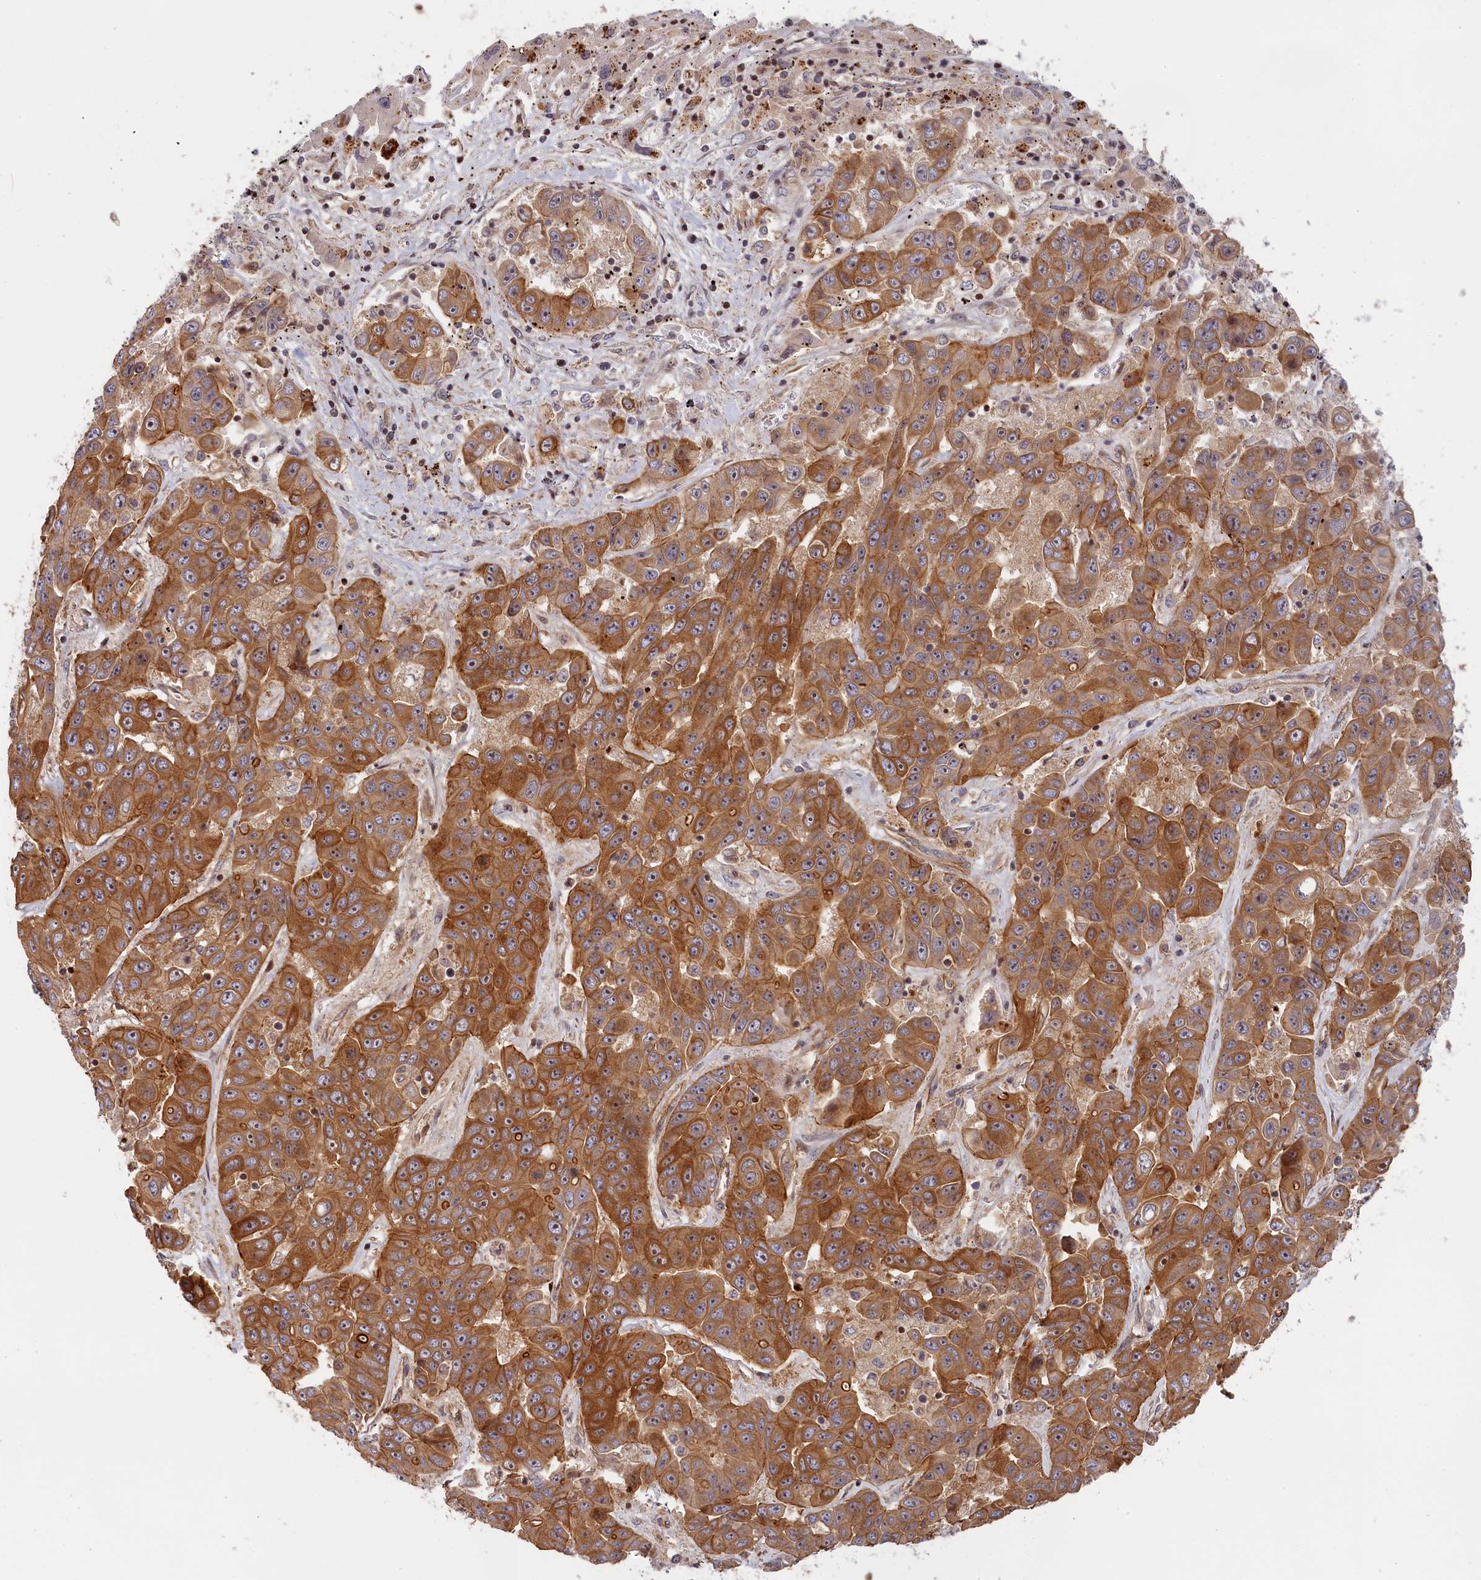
{"staining": {"intensity": "moderate", "quantity": ">75%", "location": "cytoplasmic/membranous"}, "tissue": "liver cancer", "cell_type": "Tumor cells", "image_type": "cancer", "snomed": [{"axis": "morphology", "description": "Cholangiocarcinoma"}, {"axis": "topography", "description": "Liver"}], "caption": "Immunohistochemistry photomicrograph of neoplastic tissue: human liver cancer stained using IHC displays medium levels of moderate protein expression localized specifically in the cytoplasmic/membranous of tumor cells, appearing as a cytoplasmic/membranous brown color.", "gene": "CEP44", "patient": {"sex": "female", "age": 52}}